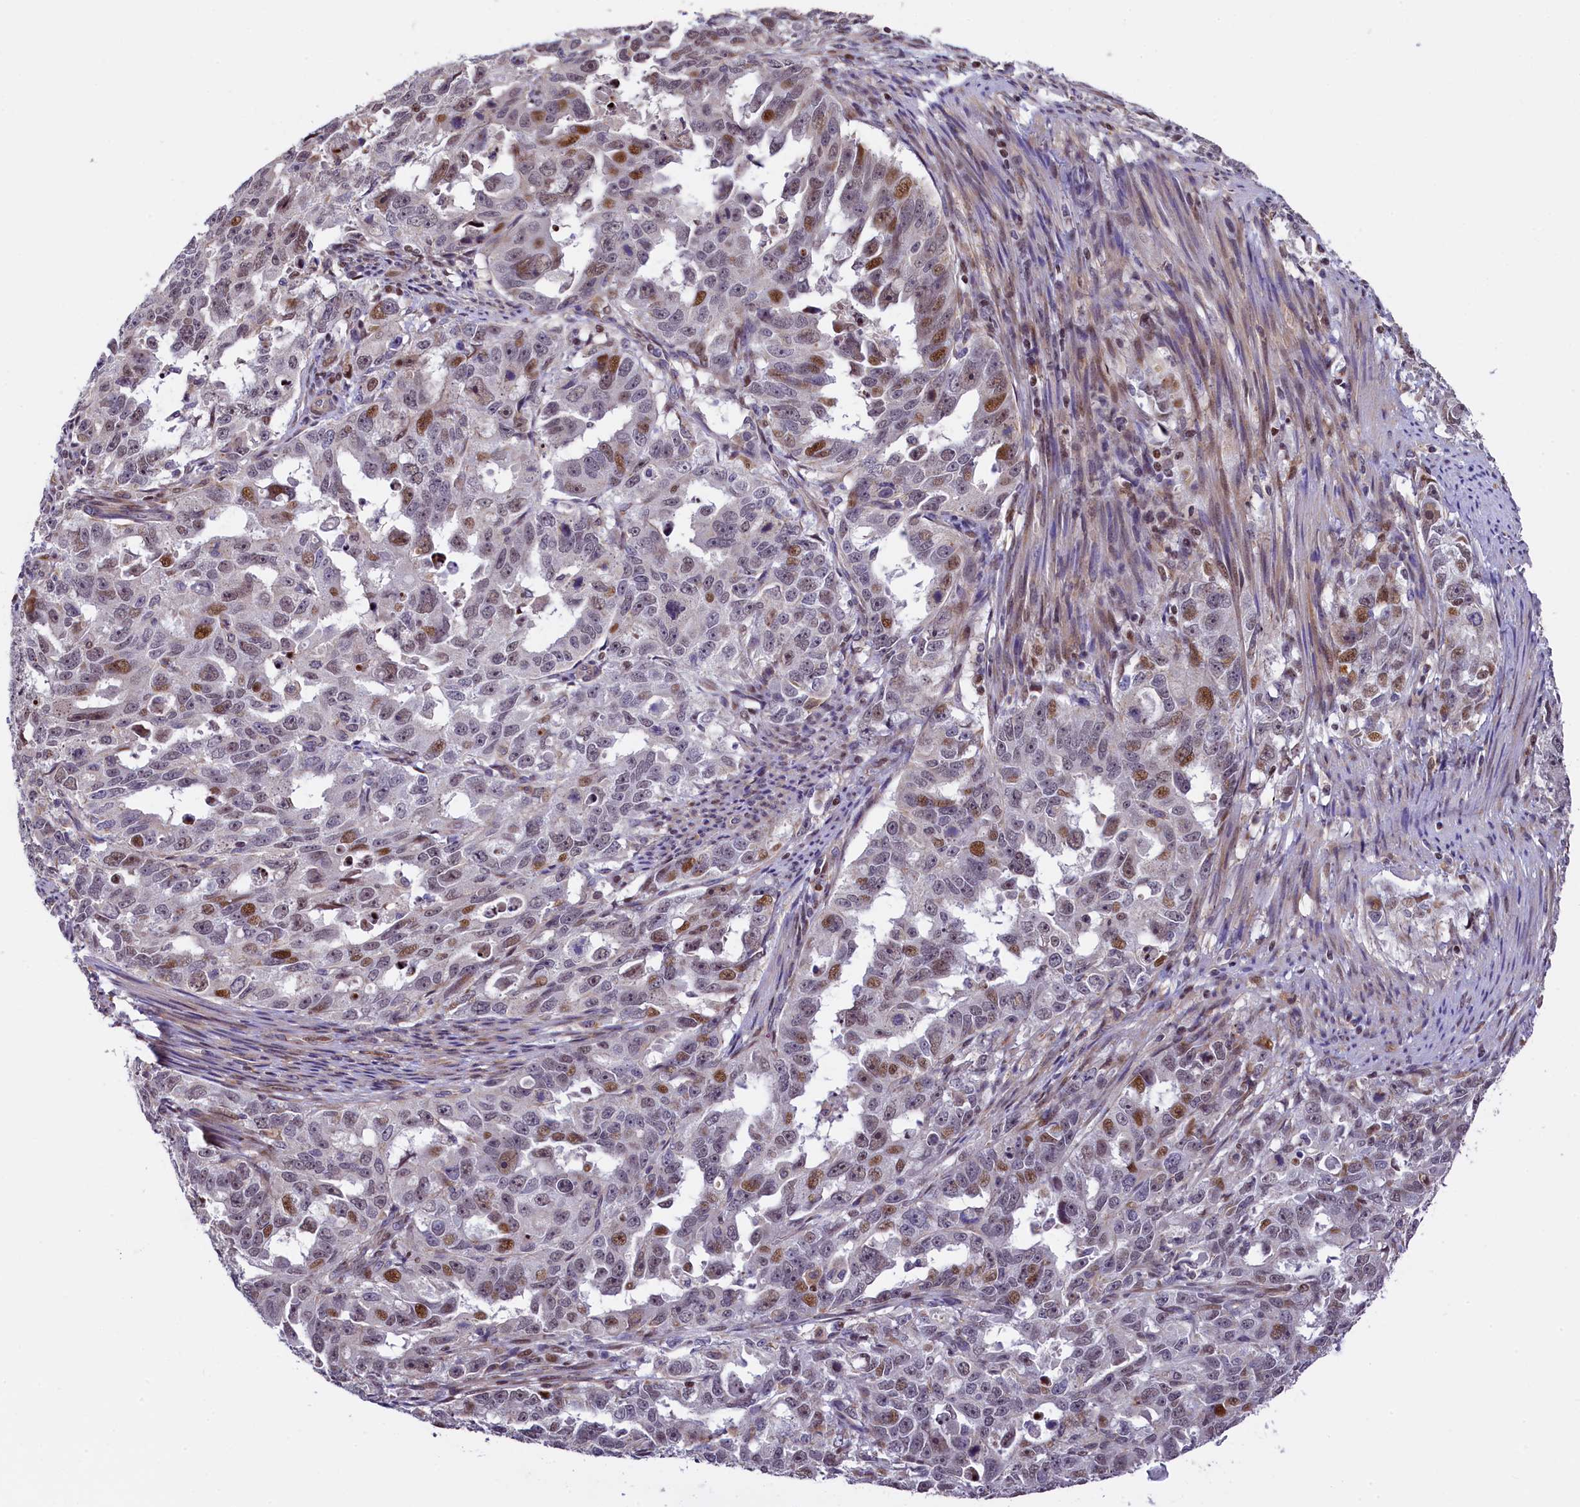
{"staining": {"intensity": "moderate", "quantity": "25%-75%", "location": "nuclear"}, "tissue": "endometrial cancer", "cell_type": "Tumor cells", "image_type": "cancer", "snomed": [{"axis": "morphology", "description": "Adenocarcinoma, NOS"}, {"axis": "topography", "description": "Endometrium"}], "caption": "Brown immunohistochemical staining in human endometrial adenocarcinoma reveals moderate nuclear staining in approximately 25%-75% of tumor cells.", "gene": "TGDS", "patient": {"sex": "female", "age": 65}}